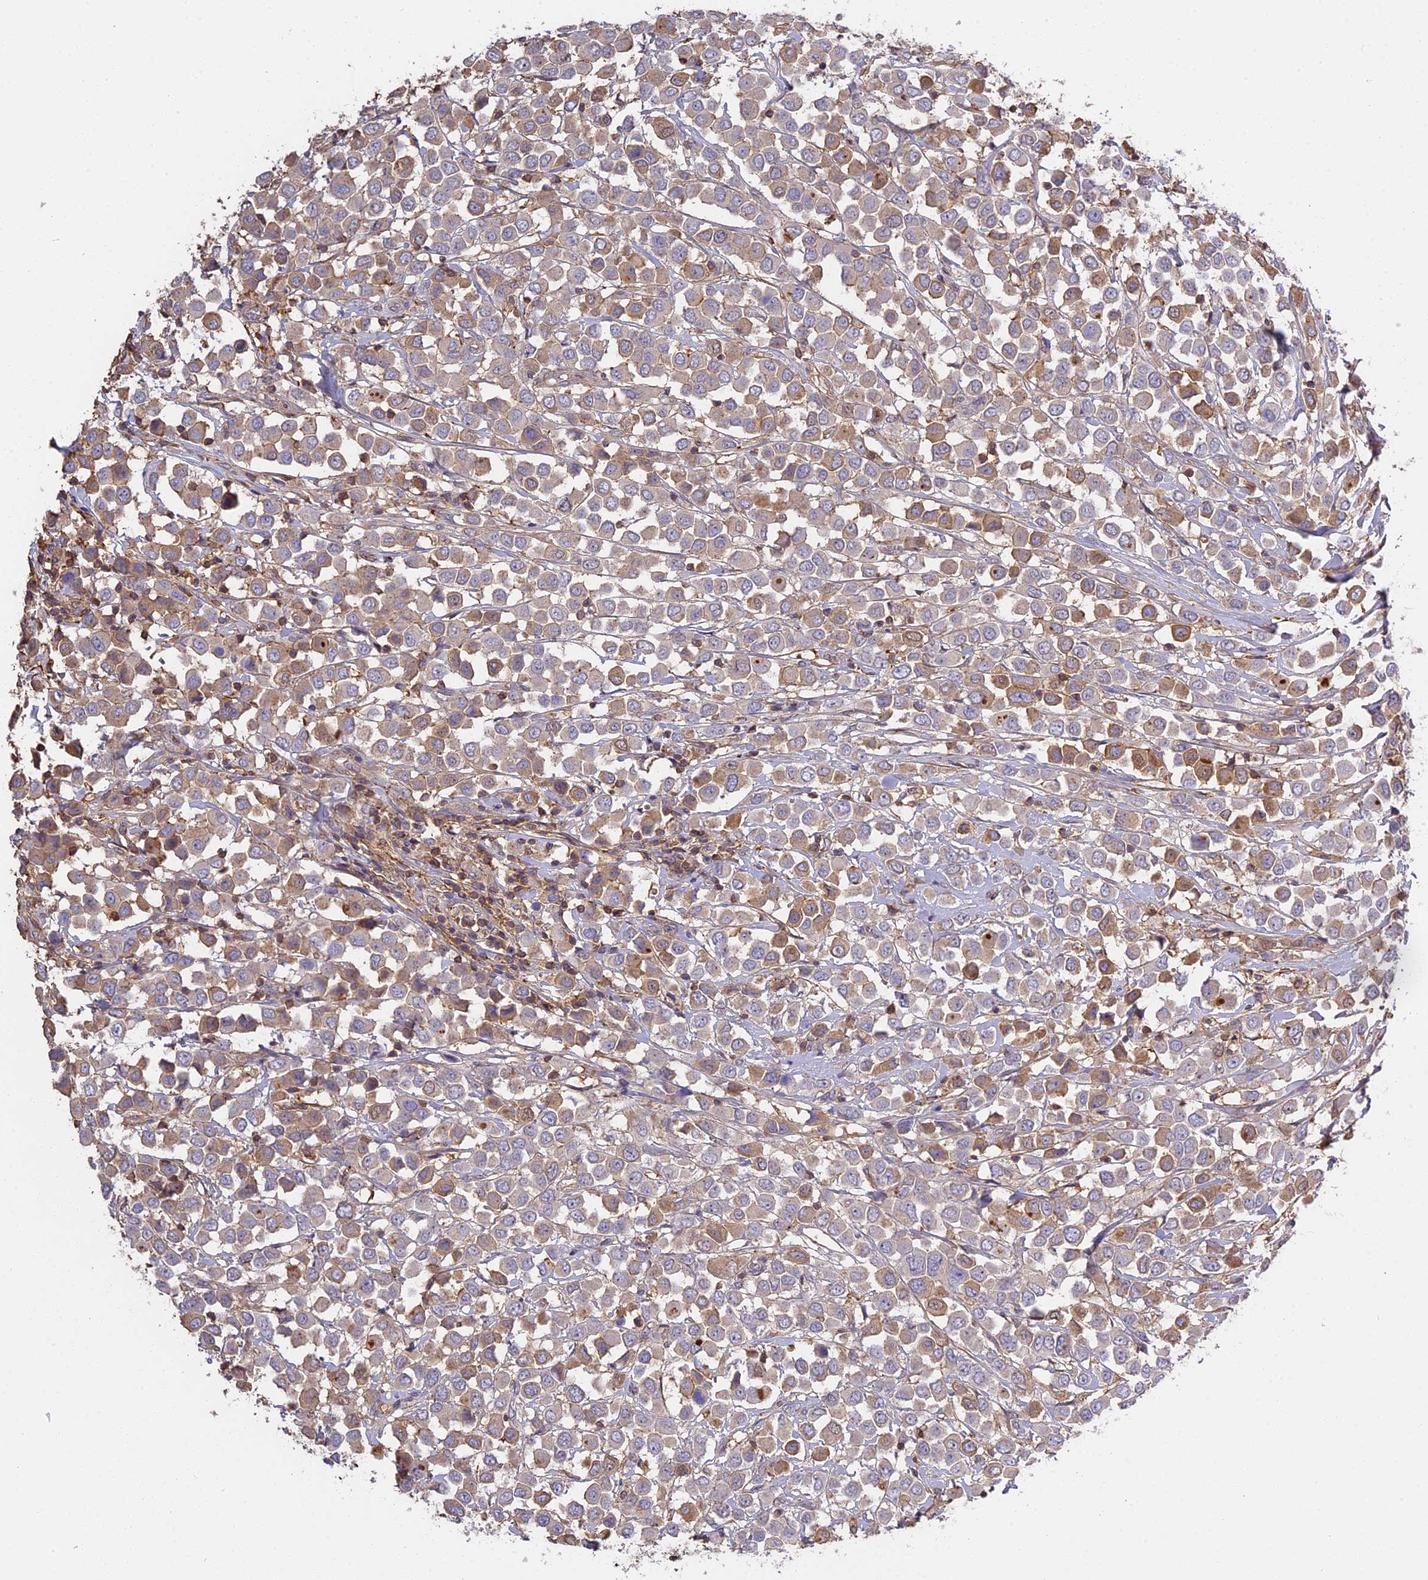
{"staining": {"intensity": "moderate", "quantity": "25%-75%", "location": "cytoplasmic/membranous"}, "tissue": "breast cancer", "cell_type": "Tumor cells", "image_type": "cancer", "snomed": [{"axis": "morphology", "description": "Duct carcinoma"}, {"axis": "topography", "description": "Breast"}], "caption": "Human breast cancer (invasive ductal carcinoma) stained with a brown dye reveals moderate cytoplasmic/membranous positive expression in about 25%-75% of tumor cells.", "gene": "CFAP119", "patient": {"sex": "female", "age": 61}}